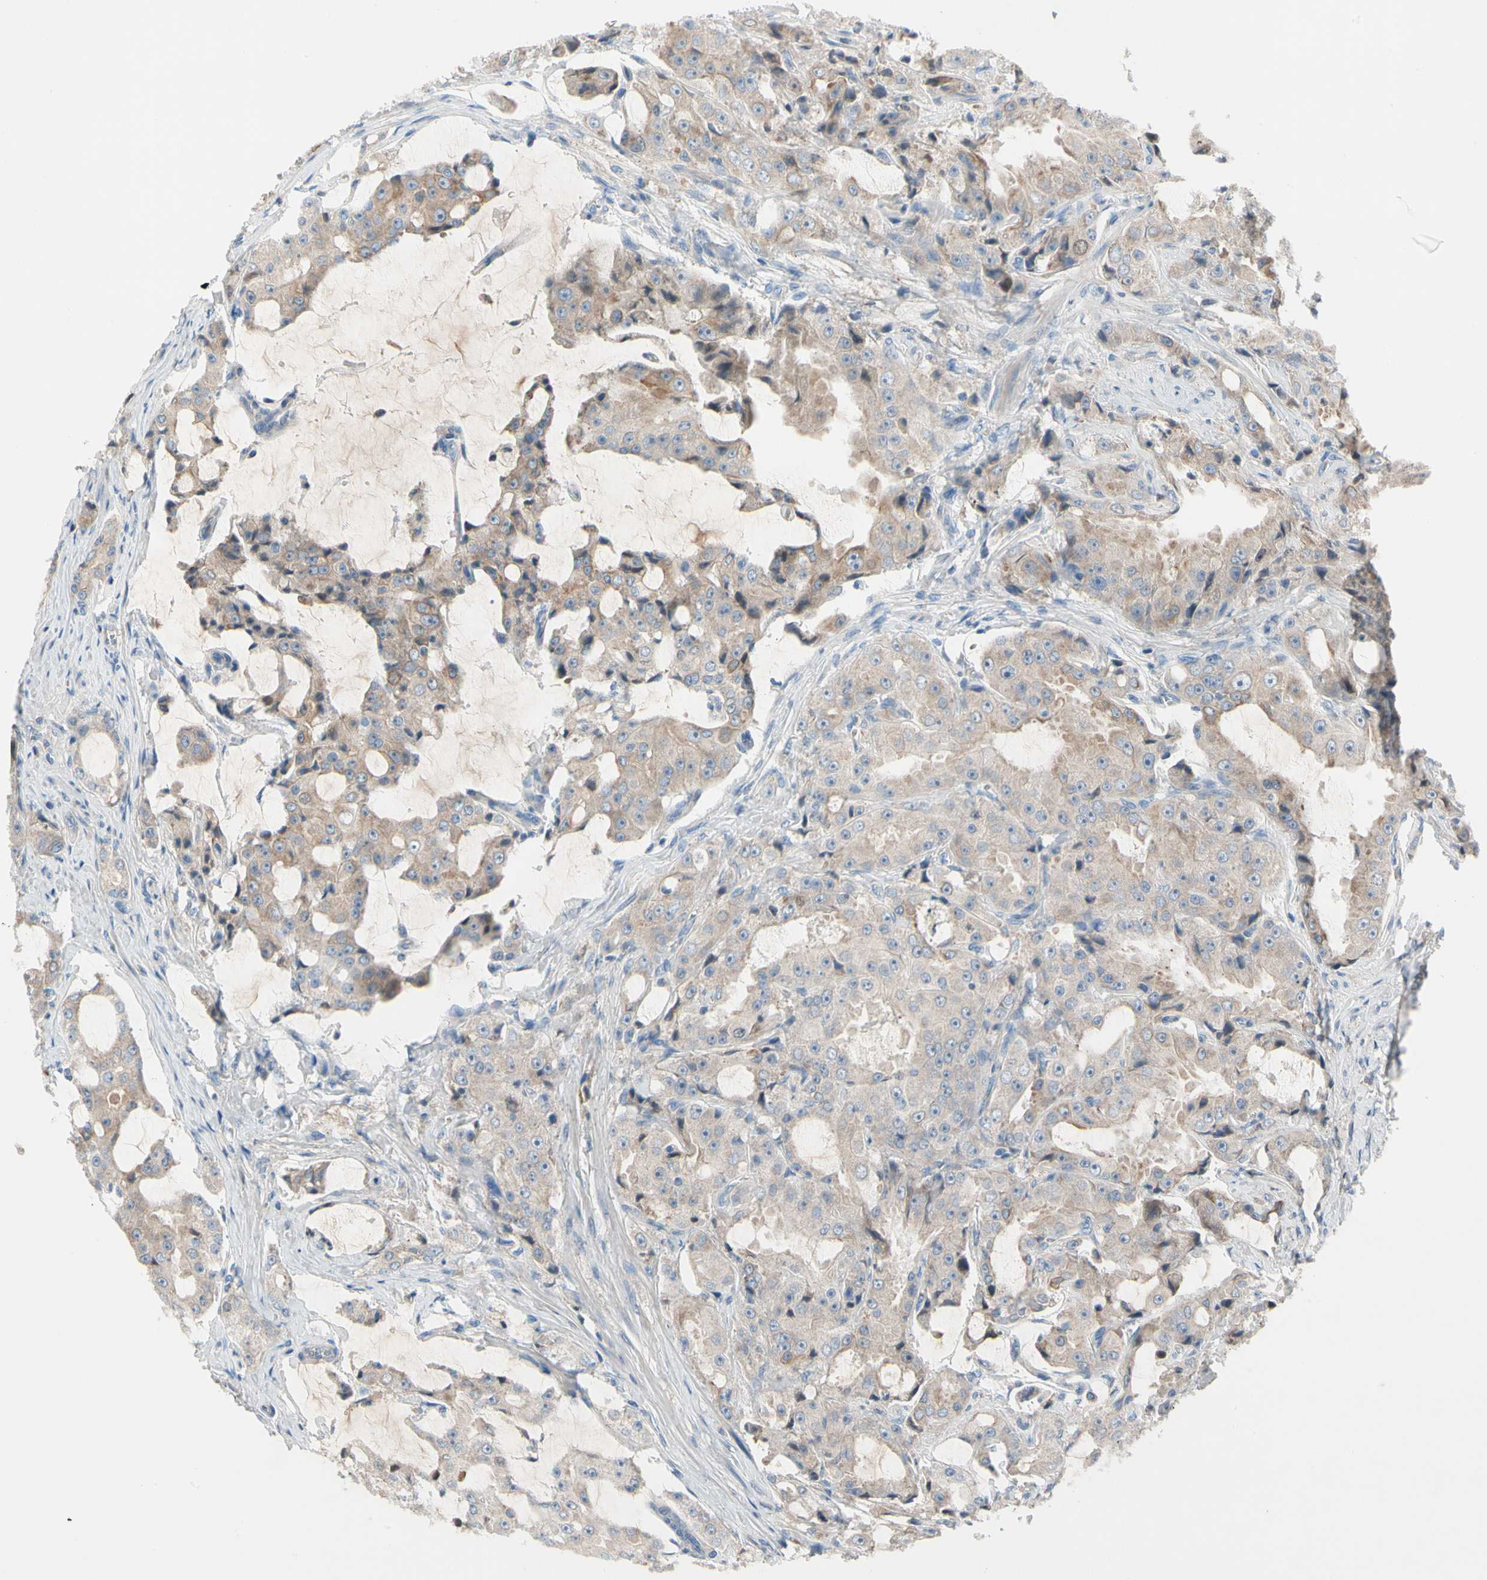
{"staining": {"intensity": "weak", "quantity": ">75%", "location": "cytoplasmic/membranous"}, "tissue": "prostate cancer", "cell_type": "Tumor cells", "image_type": "cancer", "snomed": [{"axis": "morphology", "description": "Adenocarcinoma, High grade"}, {"axis": "topography", "description": "Prostate"}], "caption": "Prostate cancer was stained to show a protein in brown. There is low levels of weak cytoplasmic/membranous positivity in approximately >75% of tumor cells.", "gene": "HJURP", "patient": {"sex": "male", "age": 73}}